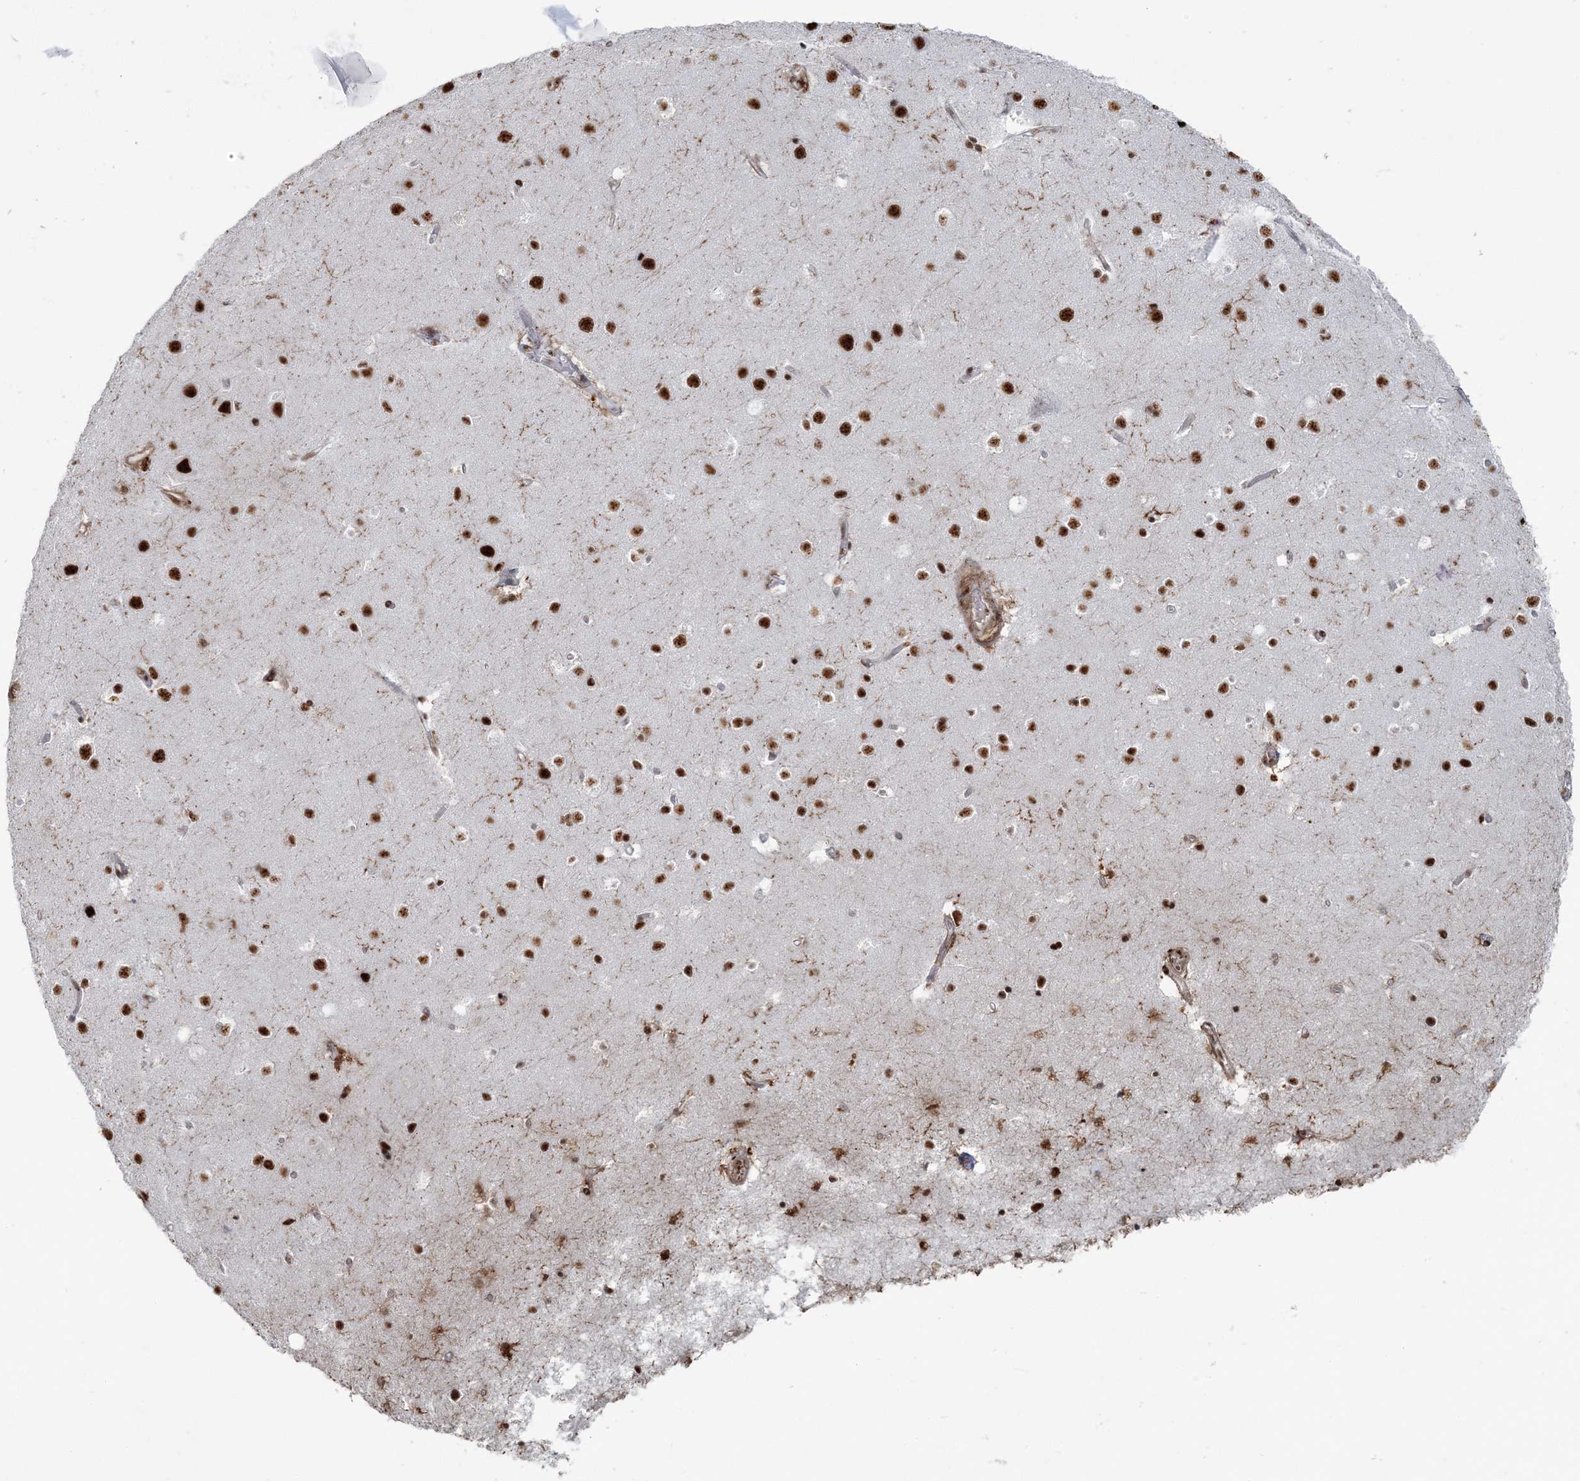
{"staining": {"intensity": "moderate", "quantity": "25%-75%", "location": "cytoplasmic/membranous"}, "tissue": "cerebral cortex", "cell_type": "Endothelial cells", "image_type": "normal", "snomed": [{"axis": "morphology", "description": "Normal tissue, NOS"}, {"axis": "topography", "description": "Cerebral cortex"}], "caption": "This photomicrograph reveals benign cerebral cortex stained with IHC to label a protein in brown. The cytoplasmic/membranous of endothelial cells show moderate positivity for the protein. Nuclei are counter-stained blue.", "gene": "DDX46", "patient": {"sex": "male", "age": 54}}